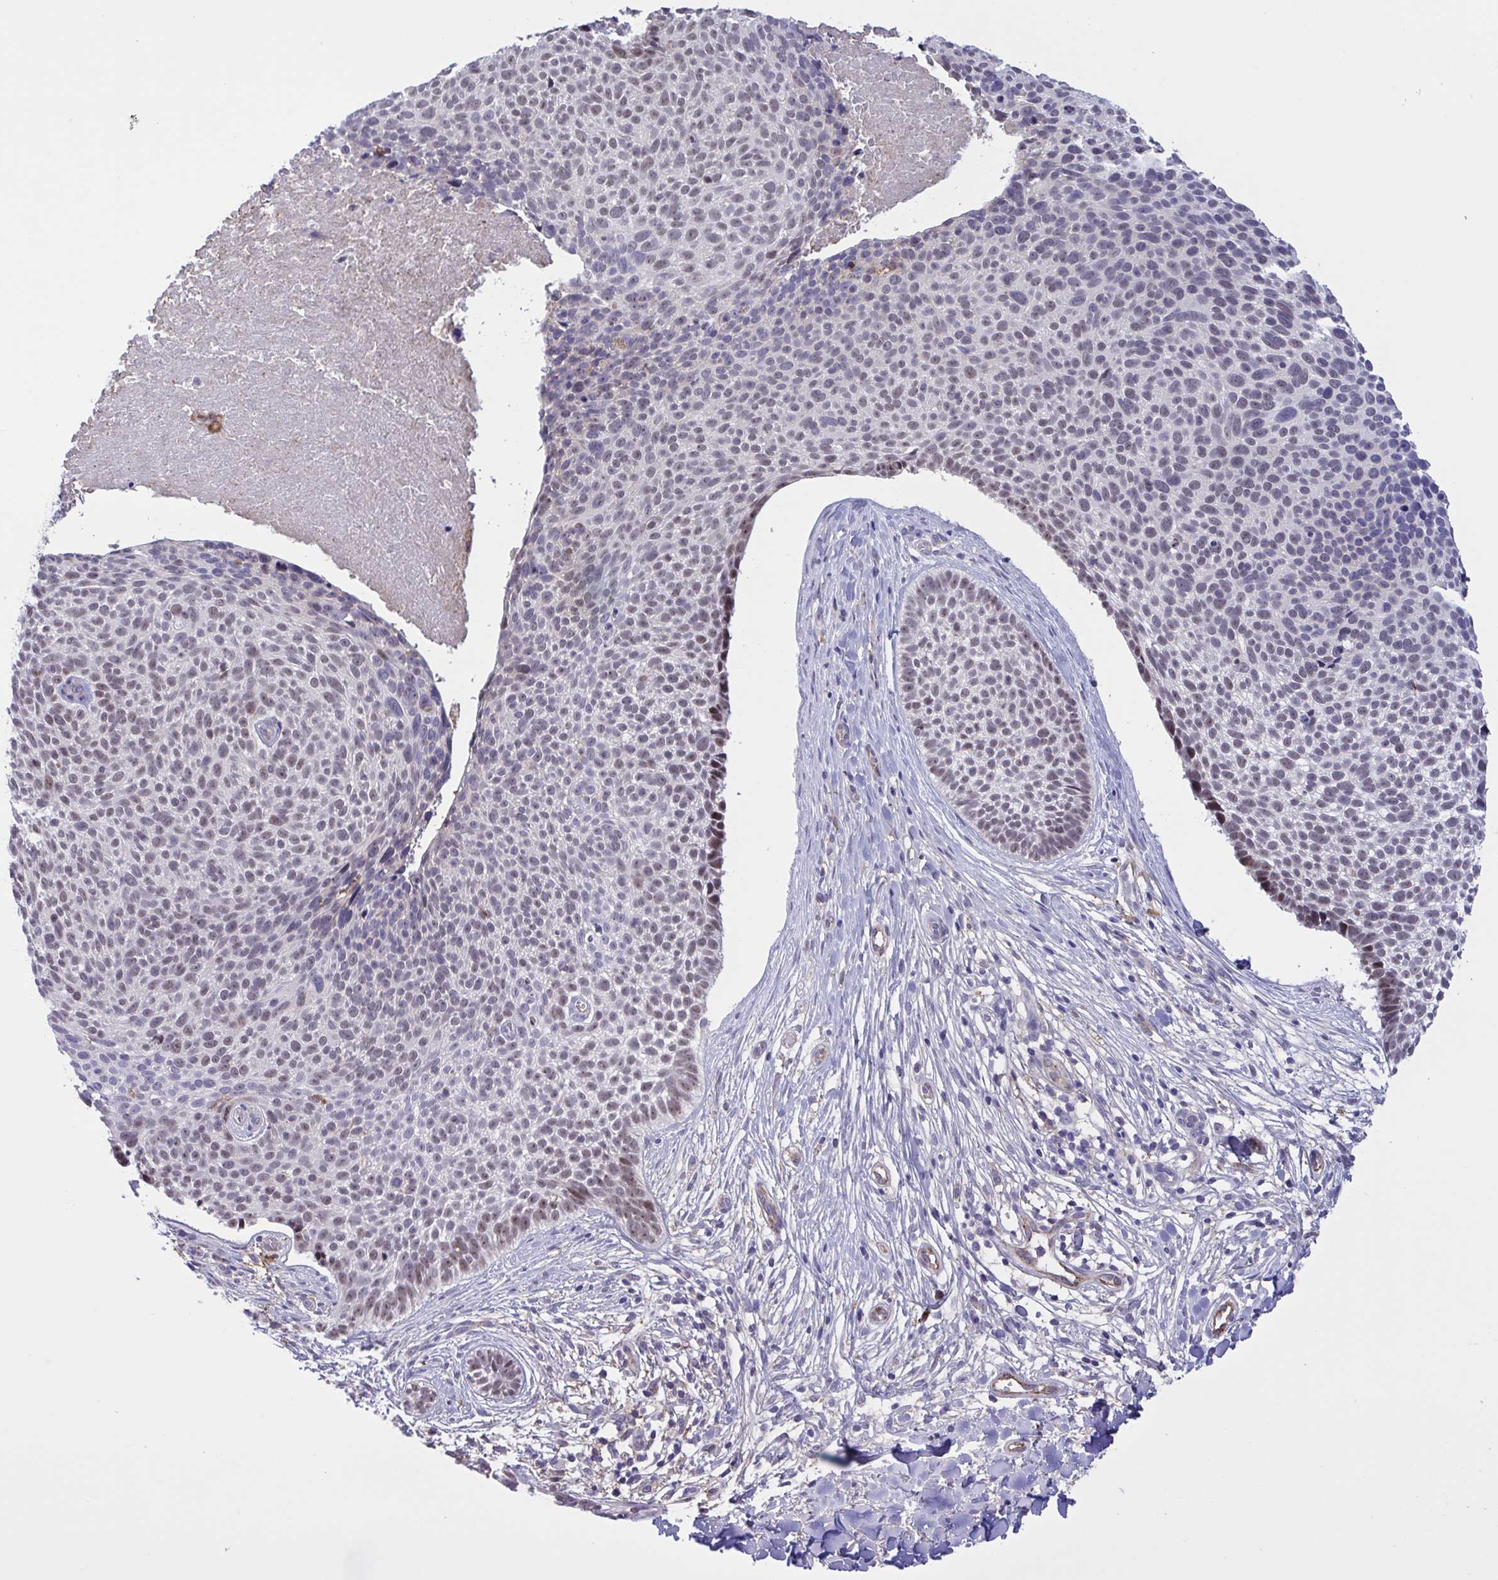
{"staining": {"intensity": "moderate", "quantity": "<25%", "location": "nuclear"}, "tissue": "skin cancer", "cell_type": "Tumor cells", "image_type": "cancer", "snomed": [{"axis": "morphology", "description": "Basal cell carcinoma"}, {"axis": "topography", "description": "Skin"}, {"axis": "topography", "description": "Skin of back"}], "caption": "Tumor cells exhibit low levels of moderate nuclear positivity in approximately <25% of cells in human skin cancer.", "gene": "CD101", "patient": {"sex": "male", "age": 81}}